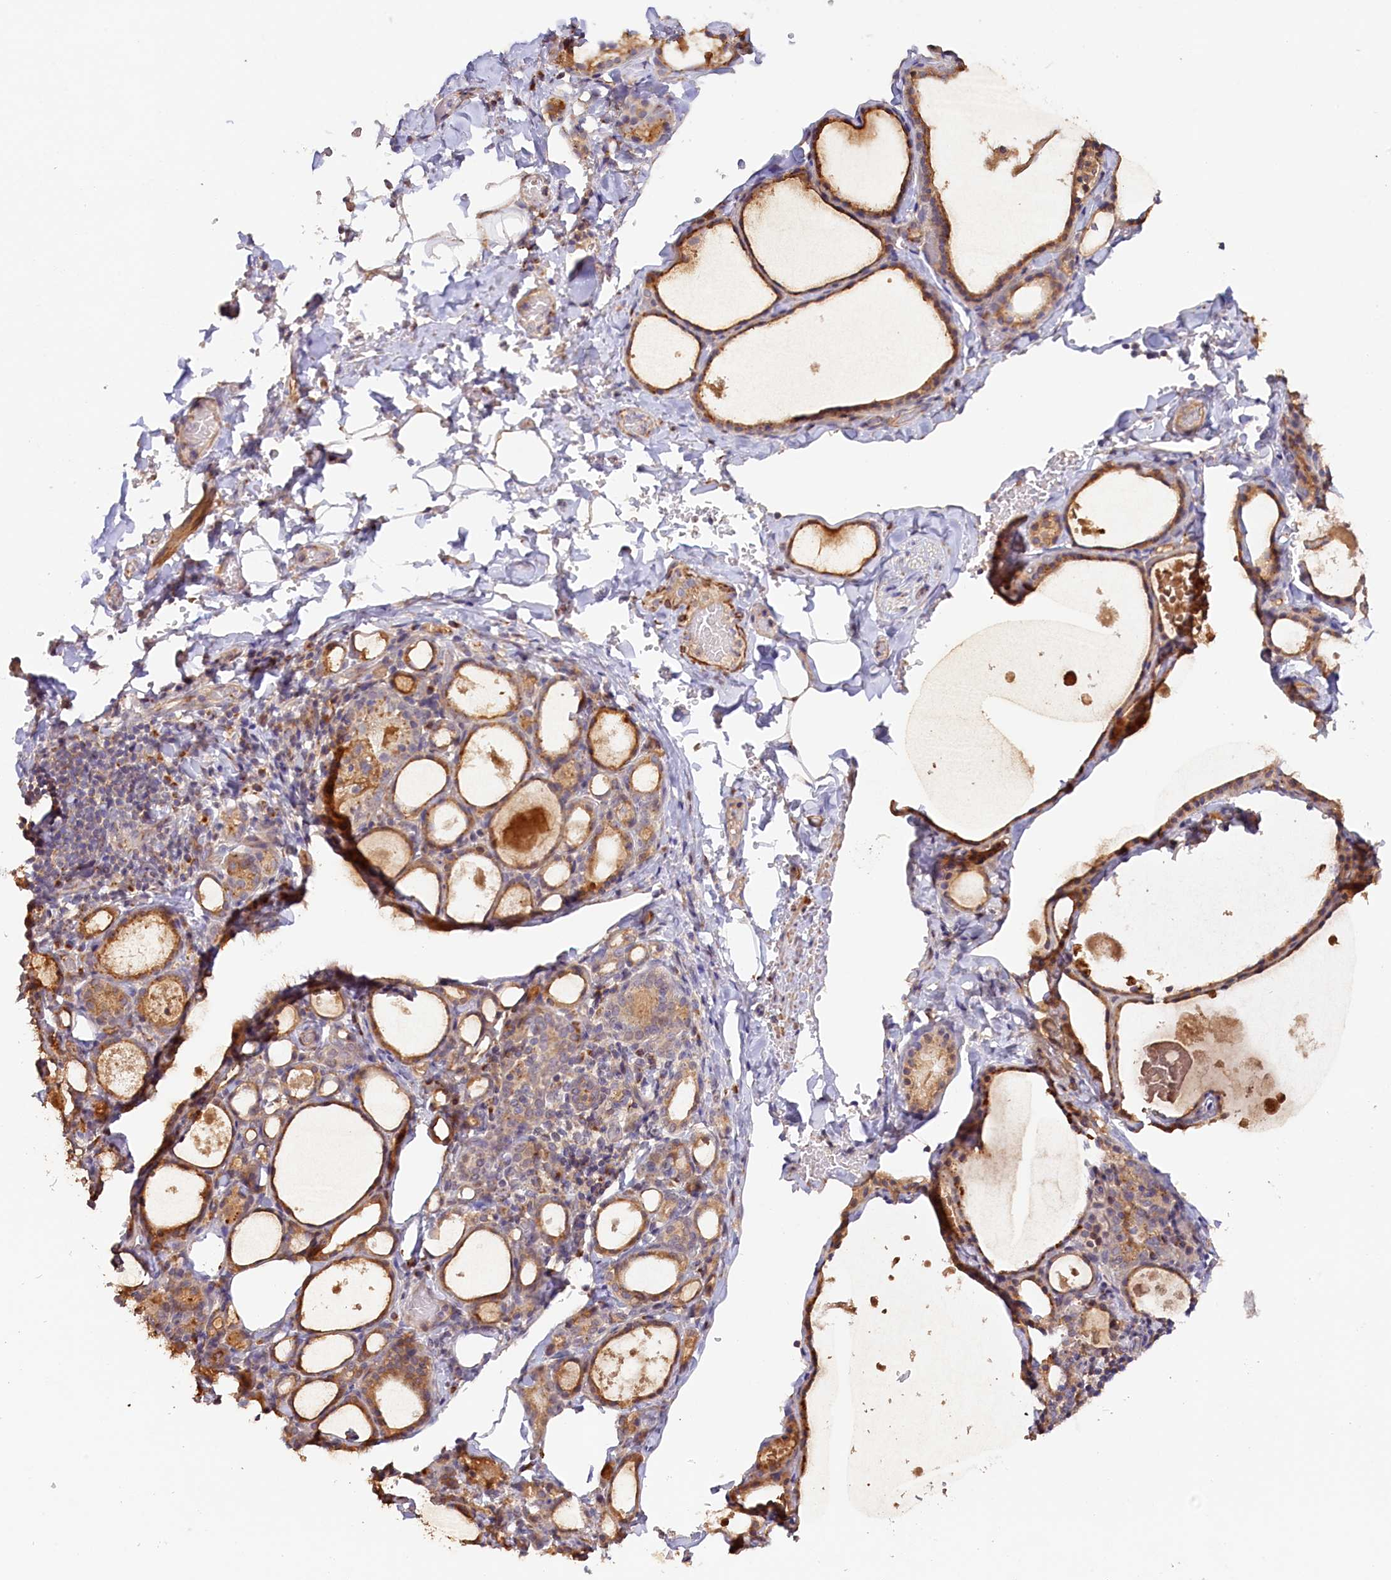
{"staining": {"intensity": "moderate", "quantity": ">75%", "location": "cytoplasmic/membranous"}, "tissue": "thyroid gland", "cell_type": "Glandular cells", "image_type": "normal", "snomed": [{"axis": "morphology", "description": "Normal tissue, NOS"}, {"axis": "topography", "description": "Thyroid gland"}], "caption": "Glandular cells exhibit medium levels of moderate cytoplasmic/membranous staining in approximately >75% of cells in normal human thyroid gland.", "gene": "TANGO6", "patient": {"sex": "male", "age": 56}}